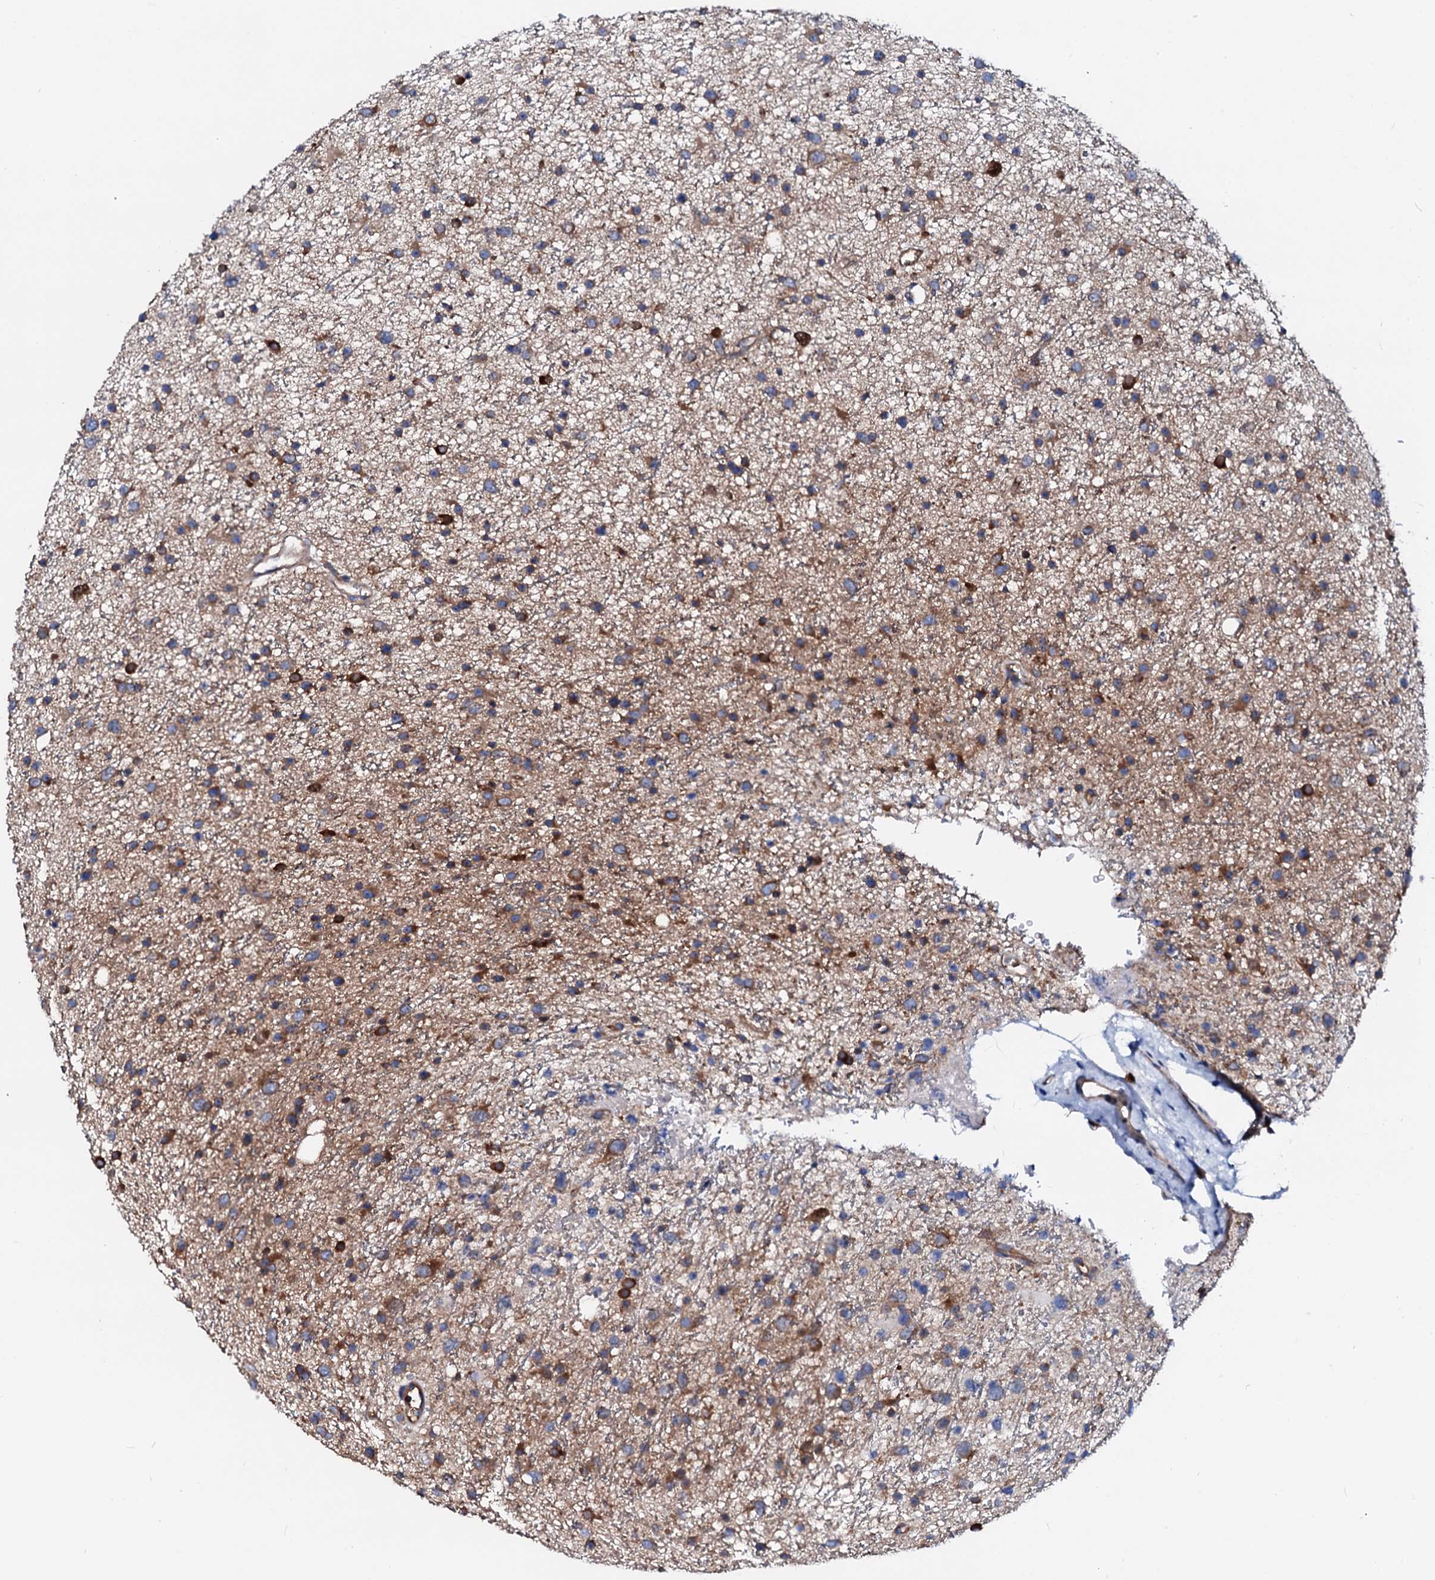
{"staining": {"intensity": "moderate", "quantity": ">75%", "location": "cytoplasmic/membranous"}, "tissue": "glioma", "cell_type": "Tumor cells", "image_type": "cancer", "snomed": [{"axis": "morphology", "description": "Glioma, malignant, Low grade"}, {"axis": "topography", "description": "Cerebral cortex"}], "caption": "Protein staining exhibits moderate cytoplasmic/membranous positivity in approximately >75% of tumor cells in glioma. Nuclei are stained in blue.", "gene": "CSKMT", "patient": {"sex": "female", "age": 39}}